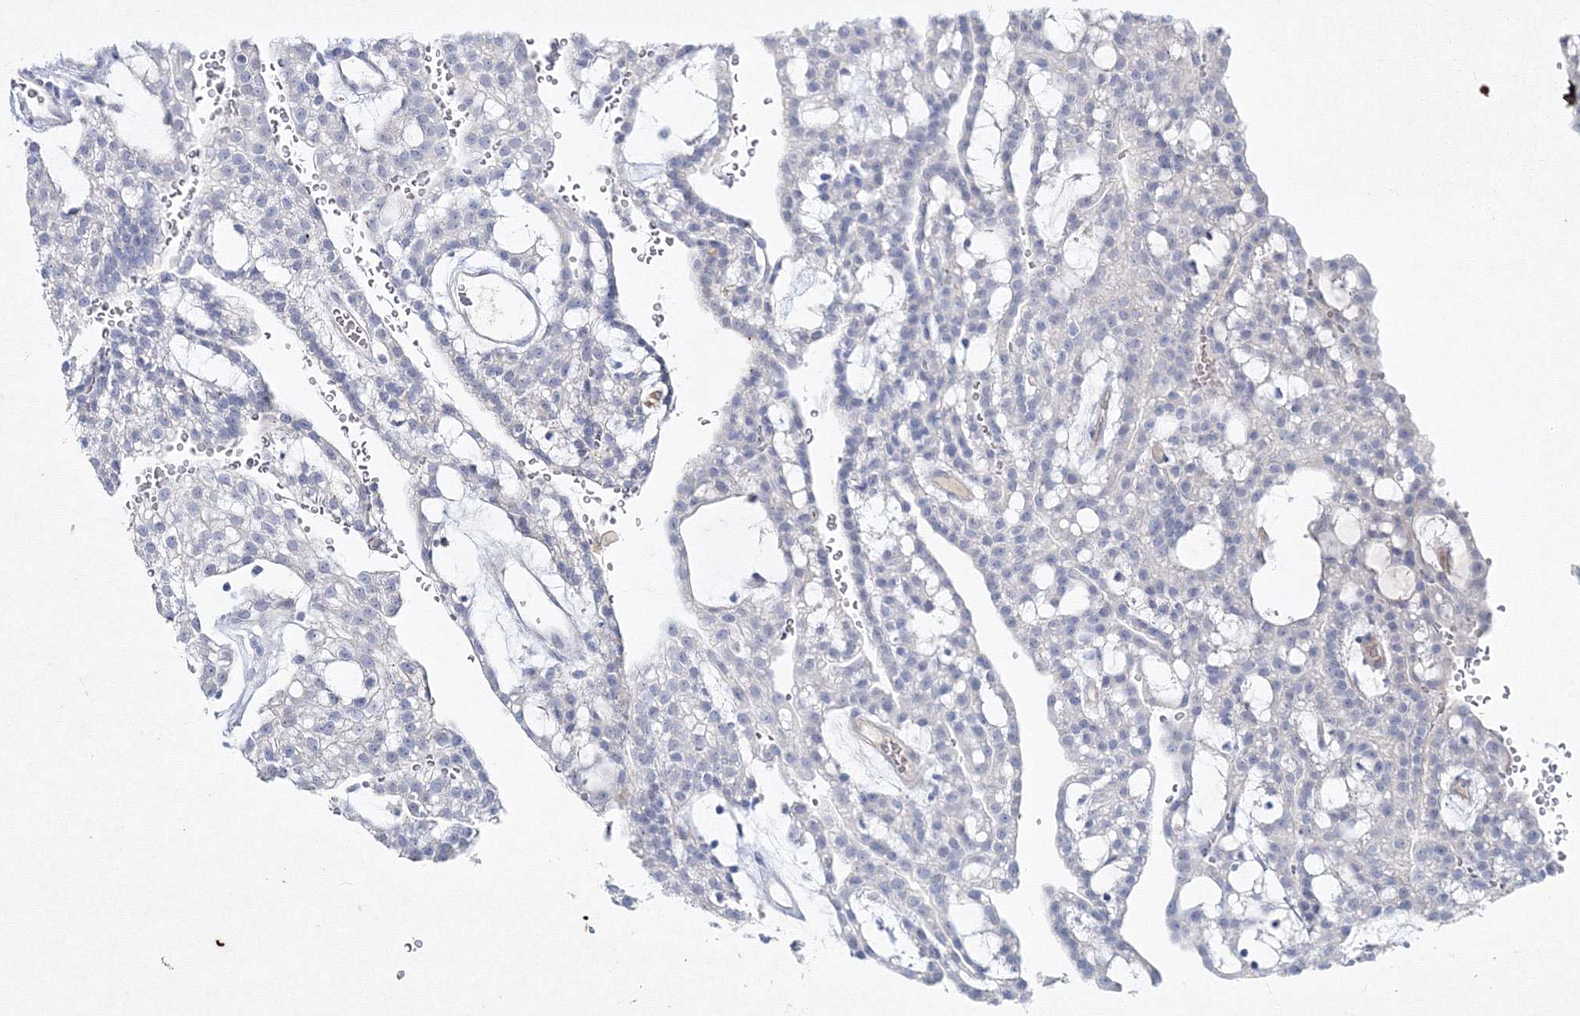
{"staining": {"intensity": "negative", "quantity": "none", "location": "none"}, "tissue": "renal cancer", "cell_type": "Tumor cells", "image_type": "cancer", "snomed": [{"axis": "morphology", "description": "Adenocarcinoma, NOS"}, {"axis": "topography", "description": "Kidney"}], "caption": "Immunohistochemistry image of human adenocarcinoma (renal) stained for a protein (brown), which reveals no staining in tumor cells.", "gene": "GCKR", "patient": {"sex": "male", "age": 63}}